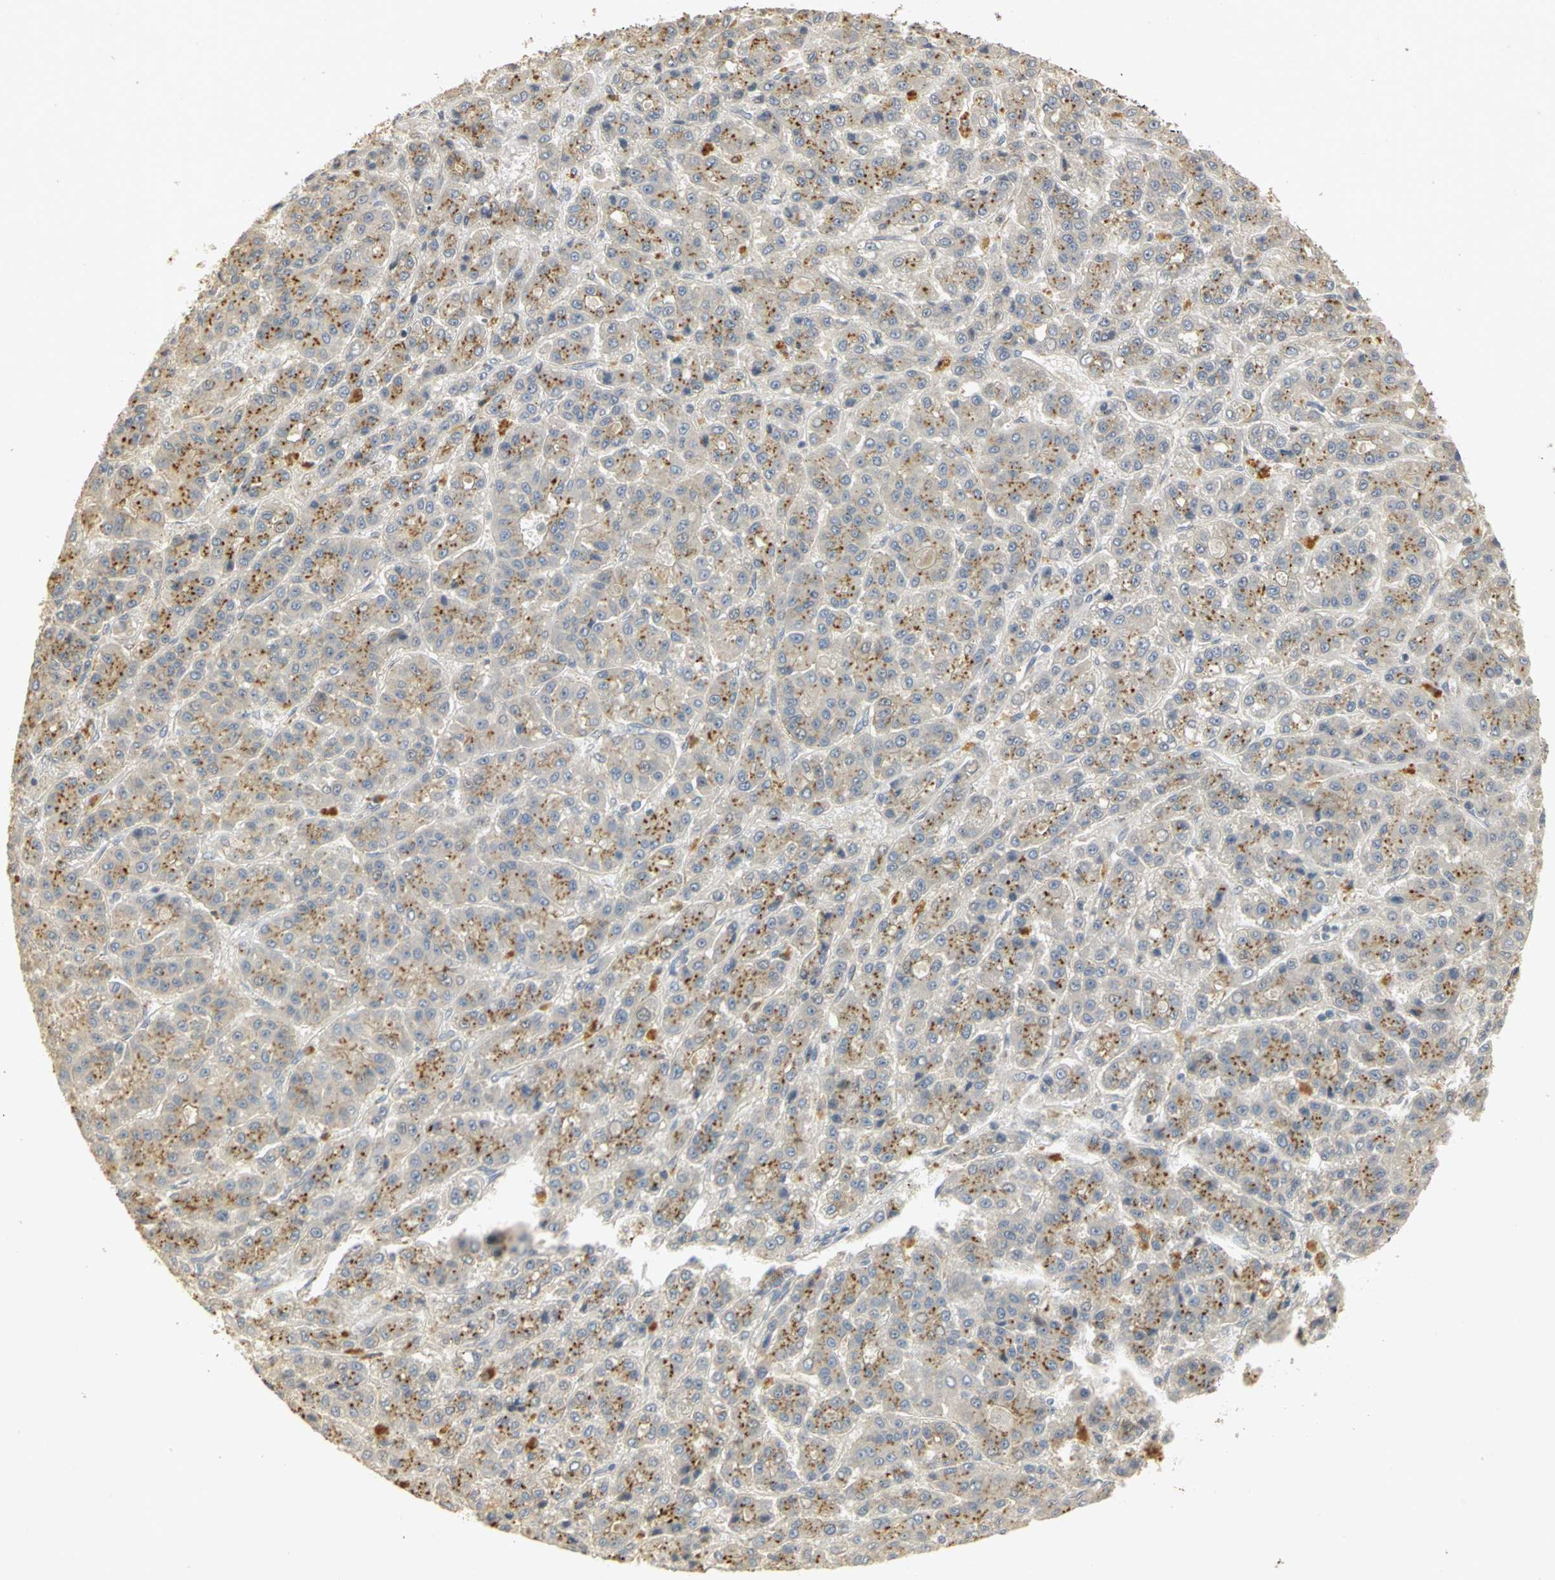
{"staining": {"intensity": "moderate", "quantity": ">75%", "location": "cytoplasmic/membranous"}, "tissue": "liver cancer", "cell_type": "Tumor cells", "image_type": "cancer", "snomed": [{"axis": "morphology", "description": "Carcinoma, Hepatocellular, NOS"}, {"axis": "topography", "description": "Liver"}], "caption": "A high-resolution photomicrograph shows IHC staining of liver hepatocellular carcinoma, which demonstrates moderate cytoplasmic/membranous staining in about >75% of tumor cells.", "gene": "TM9SF2", "patient": {"sex": "male", "age": 70}}